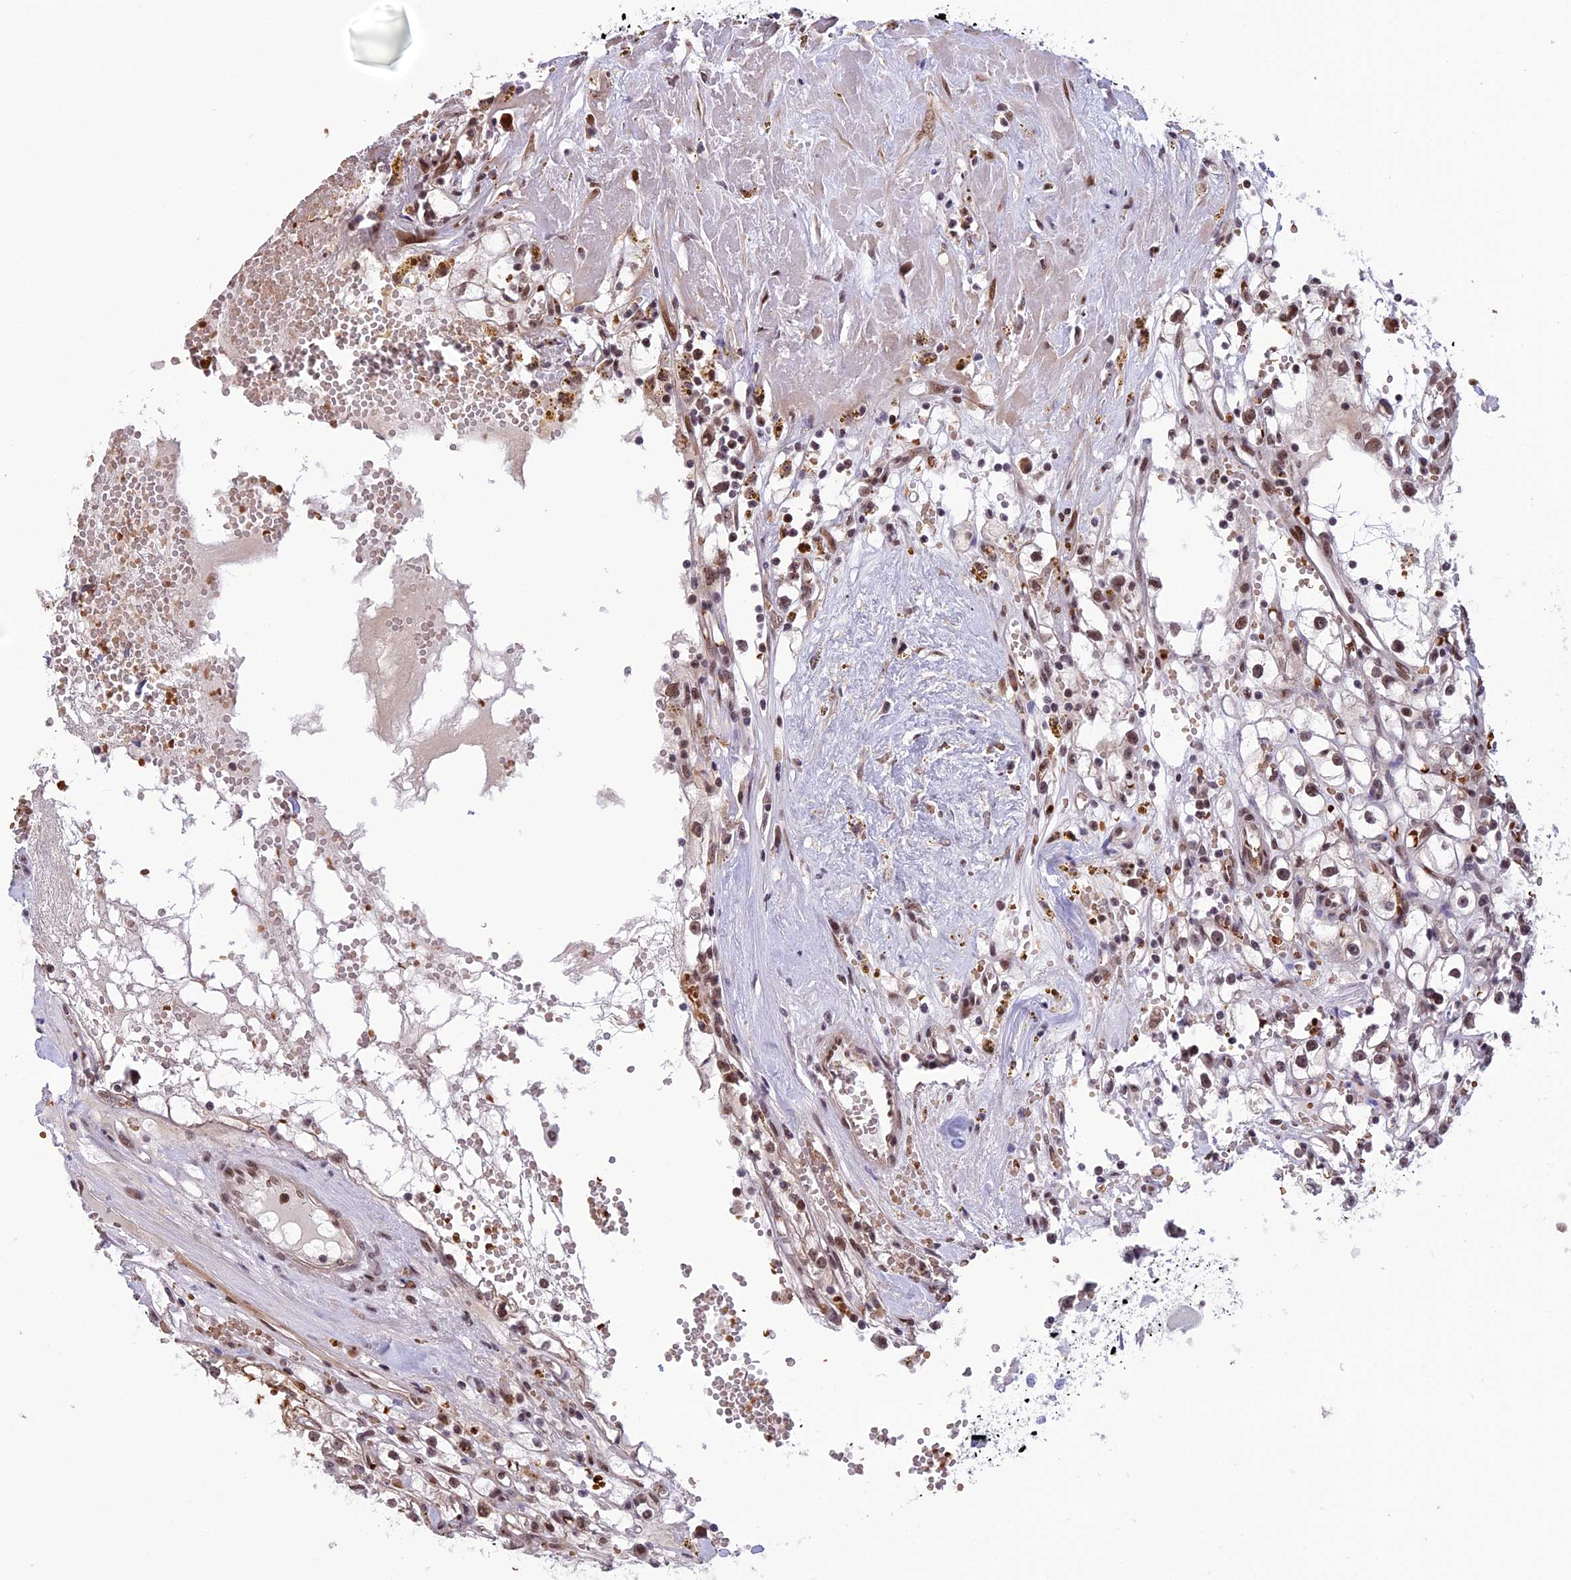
{"staining": {"intensity": "moderate", "quantity": ">75%", "location": "nuclear"}, "tissue": "renal cancer", "cell_type": "Tumor cells", "image_type": "cancer", "snomed": [{"axis": "morphology", "description": "Adenocarcinoma, NOS"}, {"axis": "topography", "description": "Kidney"}], "caption": "Moderate nuclear positivity is identified in about >75% of tumor cells in renal cancer. (DAB (3,3'-diaminobenzidine) IHC, brown staining for protein, blue staining for nuclei).", "gene": "MPHOSPH8", "patient": {"sex": "male", "age": 56}}